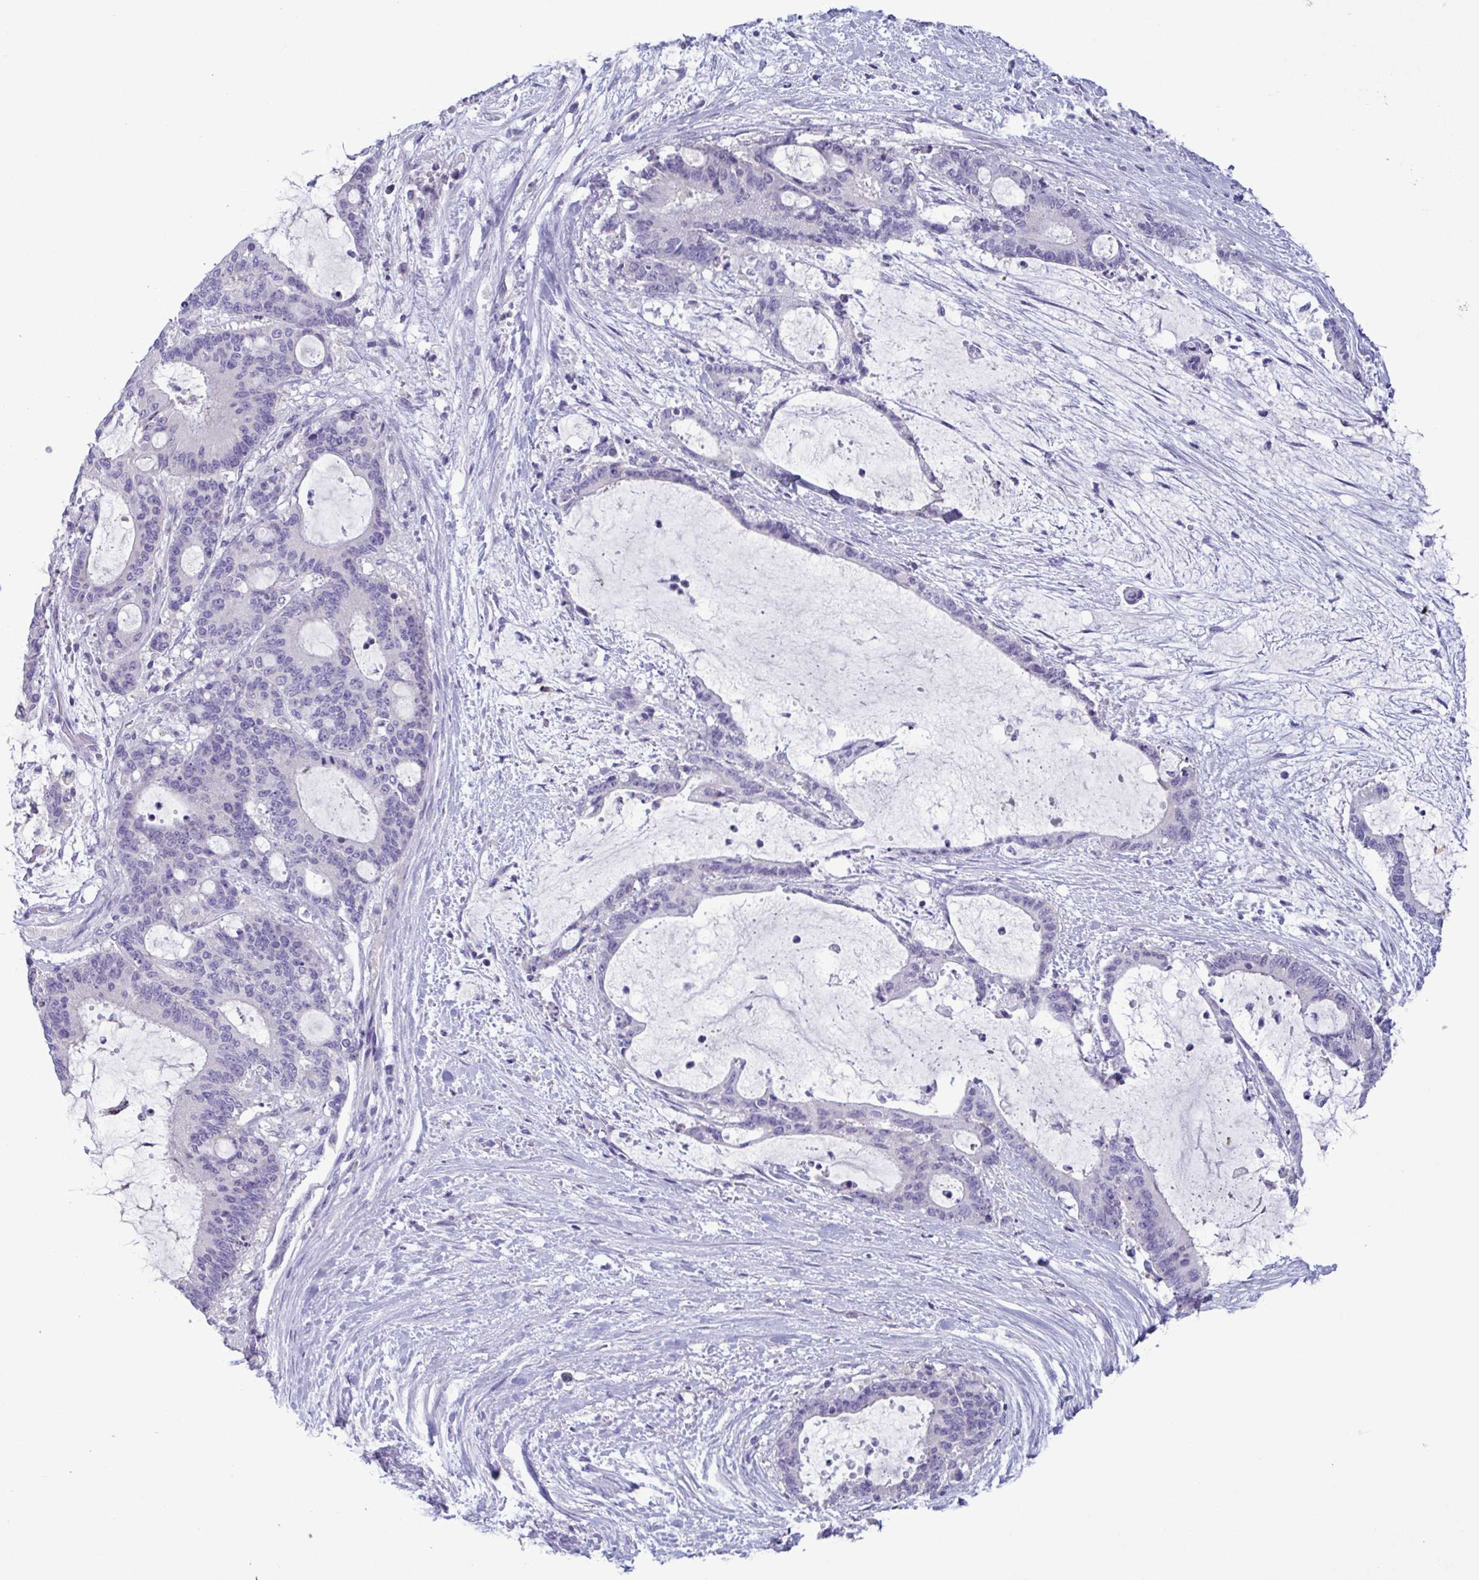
{"staining": {"intensity": "negative", "quantity": "none", "location": "none"}, "tissue": "liver cancer", "cell_type": "Tumor cells", "image_type": "cancer", "snomed": [{"axis": "morphology", "description": "Normal tissue, NOS"}, {"axis": "morphology", "description": "Cholangiocarcinoma"}, {"axis": "topography", "description": "Liver"}, {"axis": "topography", "description": "Peripheral nerve tissue"}], "caption": "An immunohistochemistry (IHC) micrograph of cholangiocarcinoma (liver) is shown. There is no staining in tumor cells of cholangiocarcinoma (liver). (Brightfield microscopy of DAB IHC at high magnification).", "gene": "INAFM1", "patient": {"sex": "female", "age": 73}}